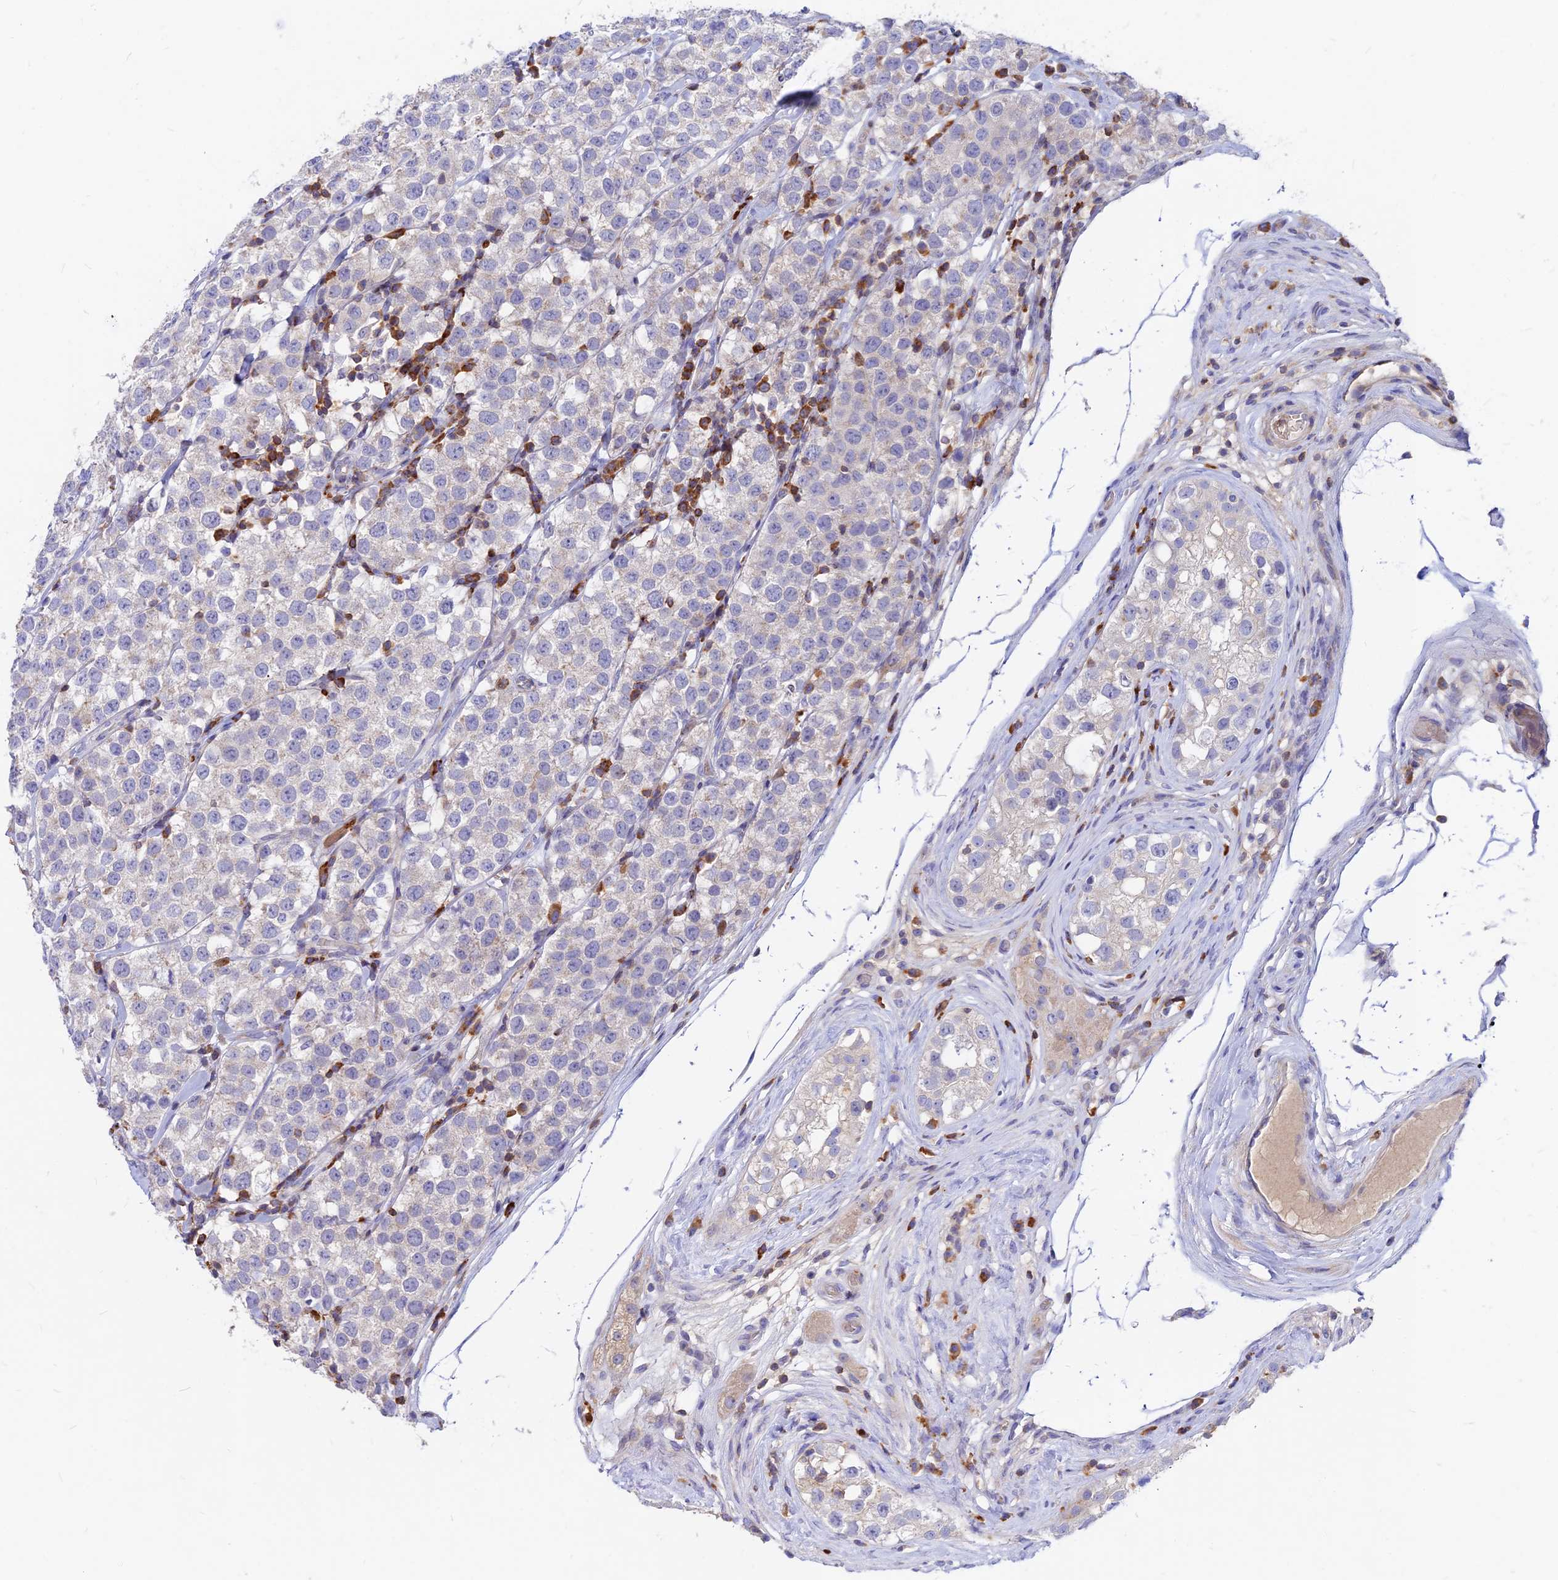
{"staining": {"intensity": "negative", "quantity": "none", "location": "none"}, "tissue": "testis cancer", "cell_type": "Tumor cells", "image_type": "cancer", "snomed": [{"axis": "morphology", "description": "Seminoma, NOS"}, {"axis": "topography", "description": "Testis"}], "caption": "DAB (3,3'-diaminobenzidine) immunohistochemical staining of testis cancer displays no significant expression in tumor cells.", "gene": "DENND2D", "patient": {"sex": "male", "age": 34}}